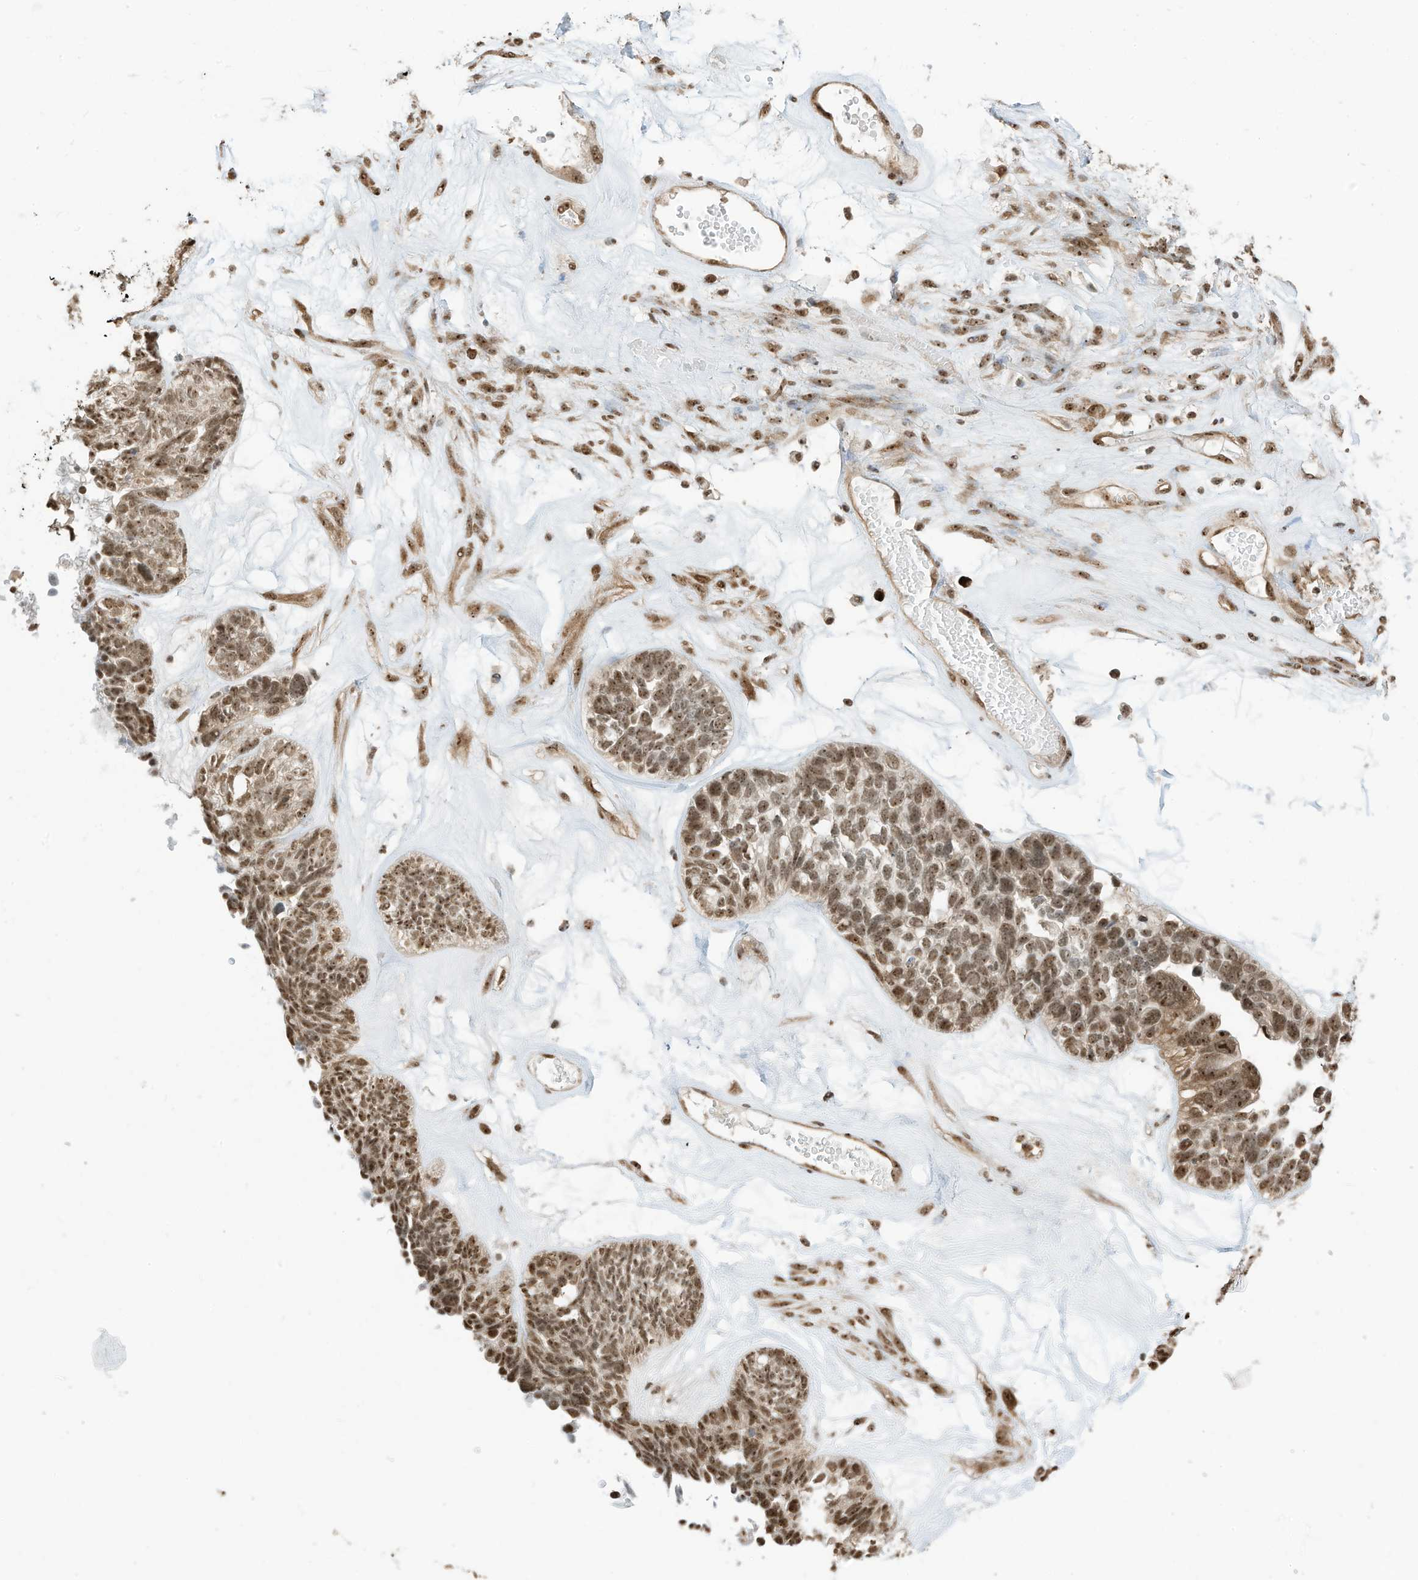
{"staining": {"intensity": "moderate", "quantity": ">75%", "location": "nuclear"}, "tissue": "ovarian cancer", "cell_type": "Tumor cells", "image_type": "cancer", "snomed": [{"axis": "morphology", "description": "Cystadenocarcinoma, serous, NOS"}, {"axis": "topography", "description": "Ovary"}], "caption": "Immunohistochemistry micrograph of neoplastic tissue: human ovarian serous cystadenocarcinoma stained using IHC shows medium levels of moderate protein expression localized specifically in the nuclear of tumor cells, appearing as a nuclear brown color.", "gene": "ZNF195", "patient": {"sex": "female", "age": 79}}